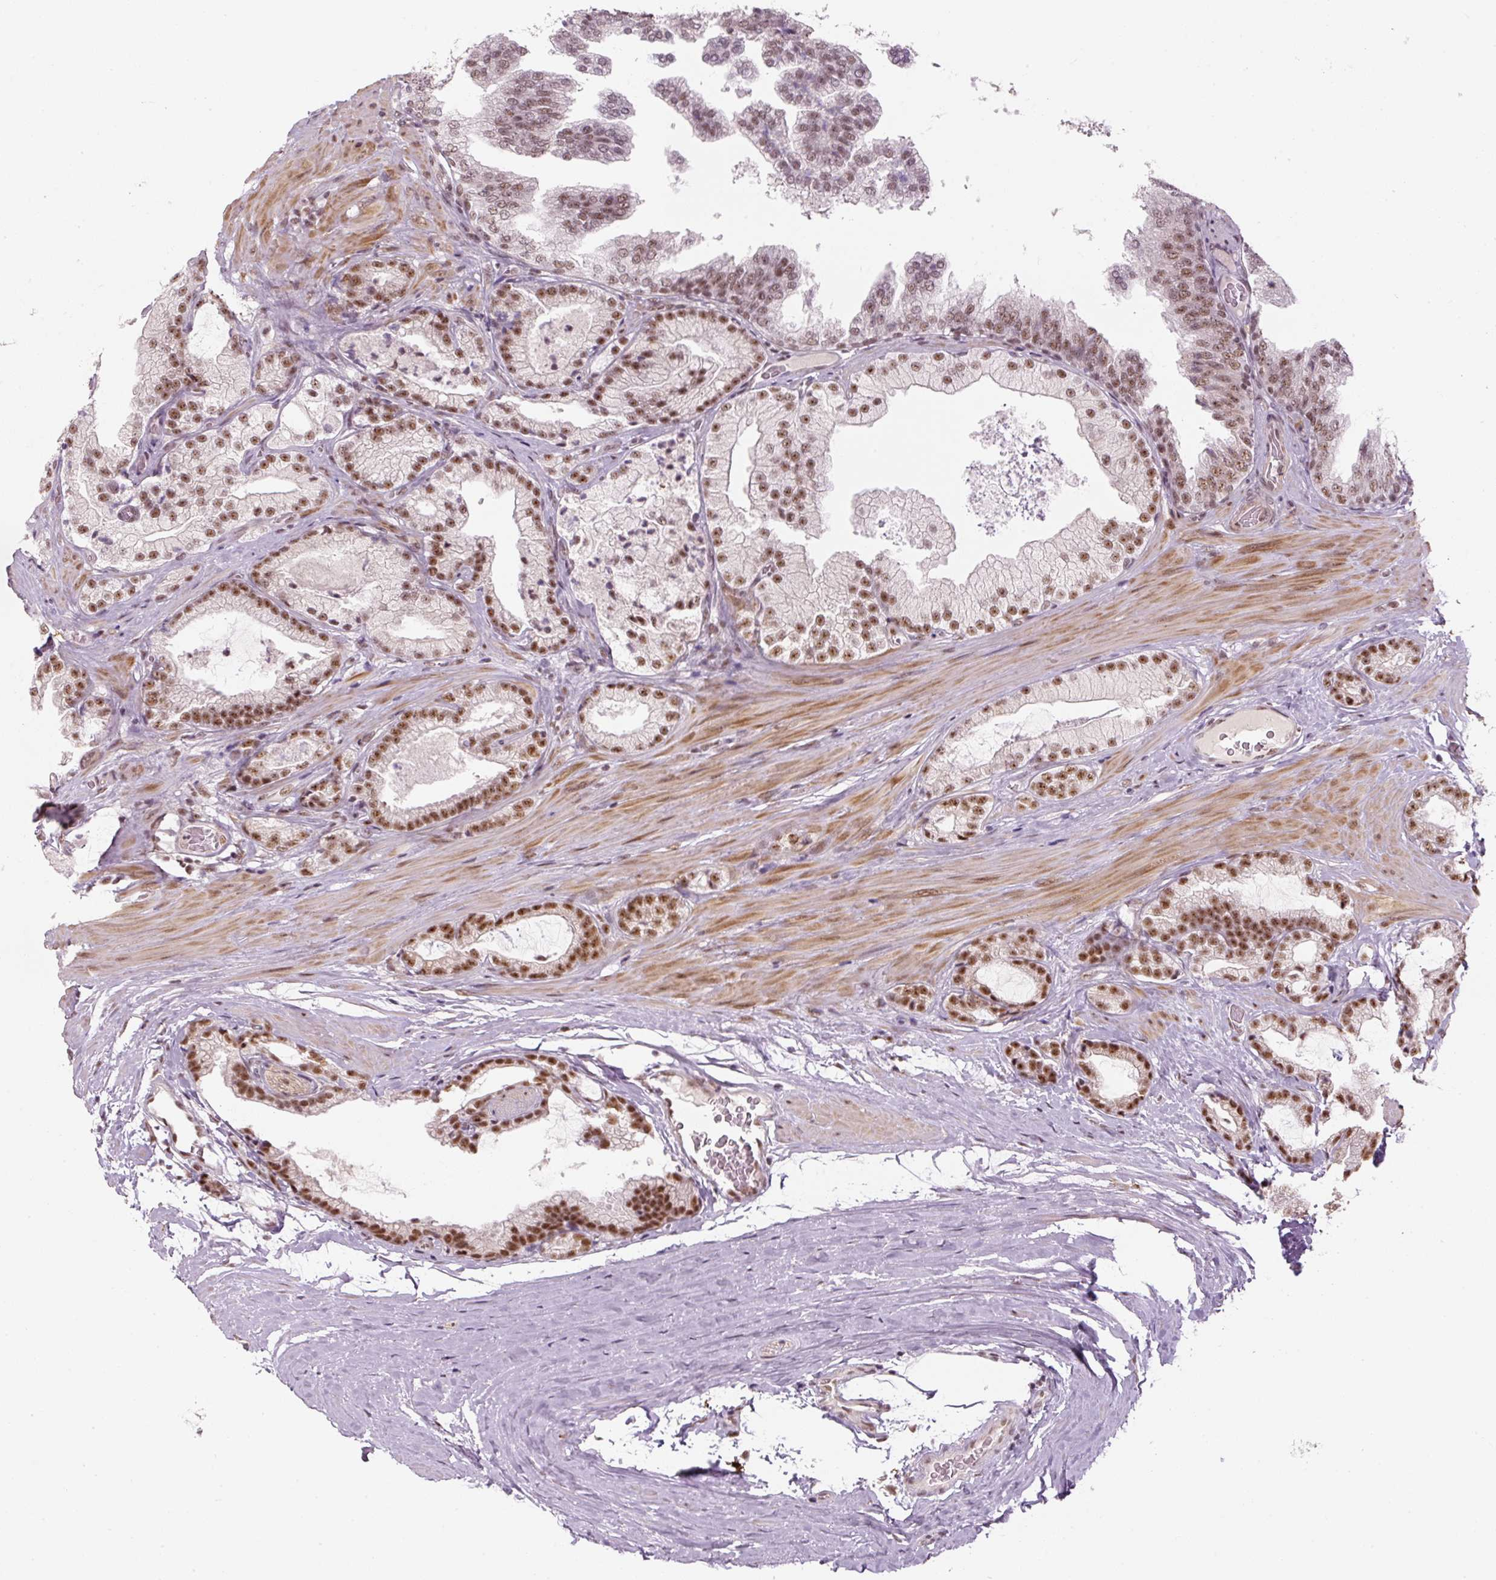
{"staining": {"intensity": "moderate", "quantity": ">75%", "location": "nuclear"}, "tissue": "prostate cancer", "cell_type": "Tumor cells", "image_type": "cancer", "snomed": [{"axis": "morphology", "description": "Adenocarcinoma, High grade"}, {"axis": "topography", "description": "Prostate"}], "caption": "There is medium levels of moderate nuclear expression in tumor cells of prostate cancer (high-grade adenocarcinoma), as demonstrated by immunohistochemical staining (brown color).", "gene": "U2AF2", "patient": {"sex": "male", "age": 68}}